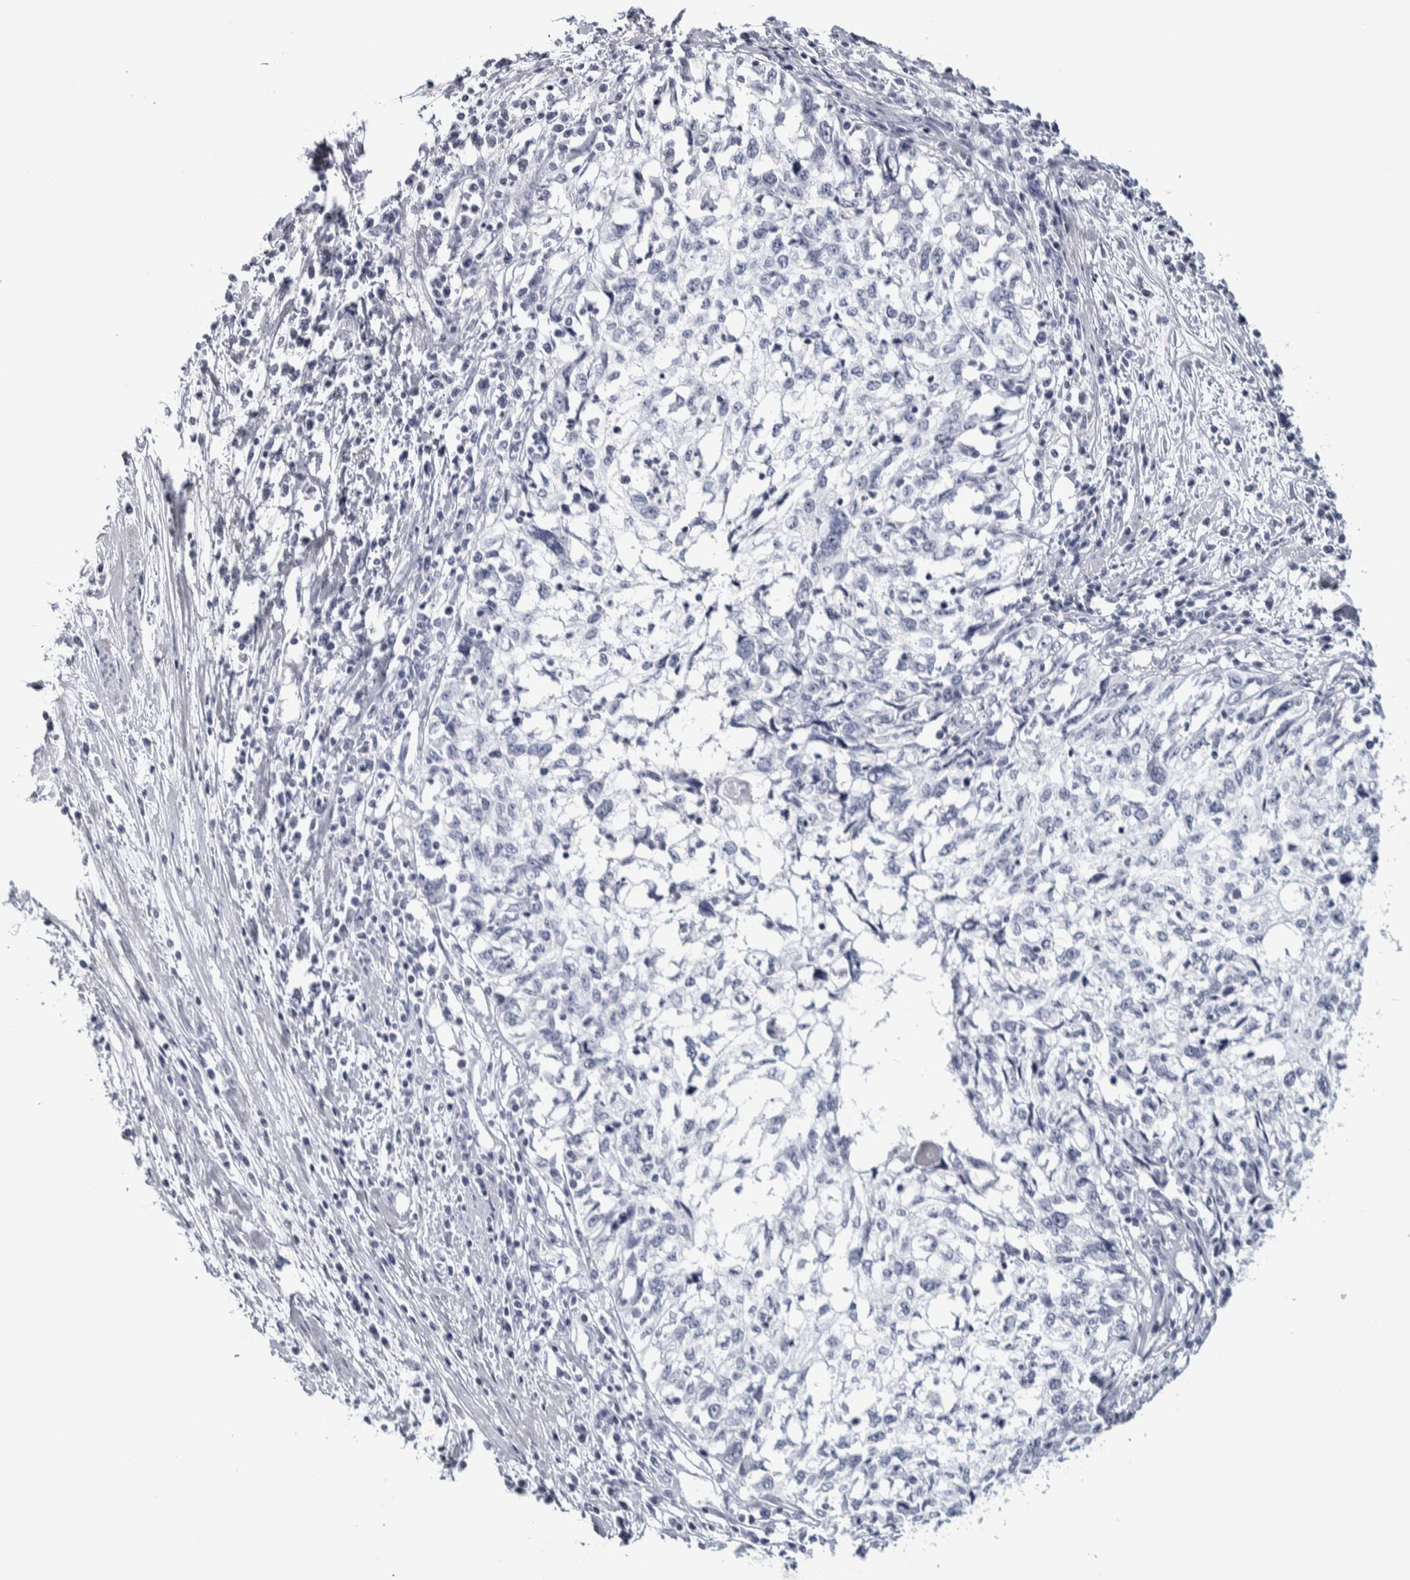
{"staining": {"intensity": "negative", "quantity": "none", "location": "none"}, "tissue": "cervical cancer", "cell_type": "Tumor cells", "image_type": "cancer", "snomed": [{"axis": "morphology", "description": "Squamous cell carcinoma, NOS"}, {"axis": "topography", "description": "Cervix"}], "caption": "Human cervical squamous cell carcinoma stained for a protein using IHC displays no expression in tumor cells.", "gene": "NECAB1", "patient": {"sex": "female", "age": 57}}